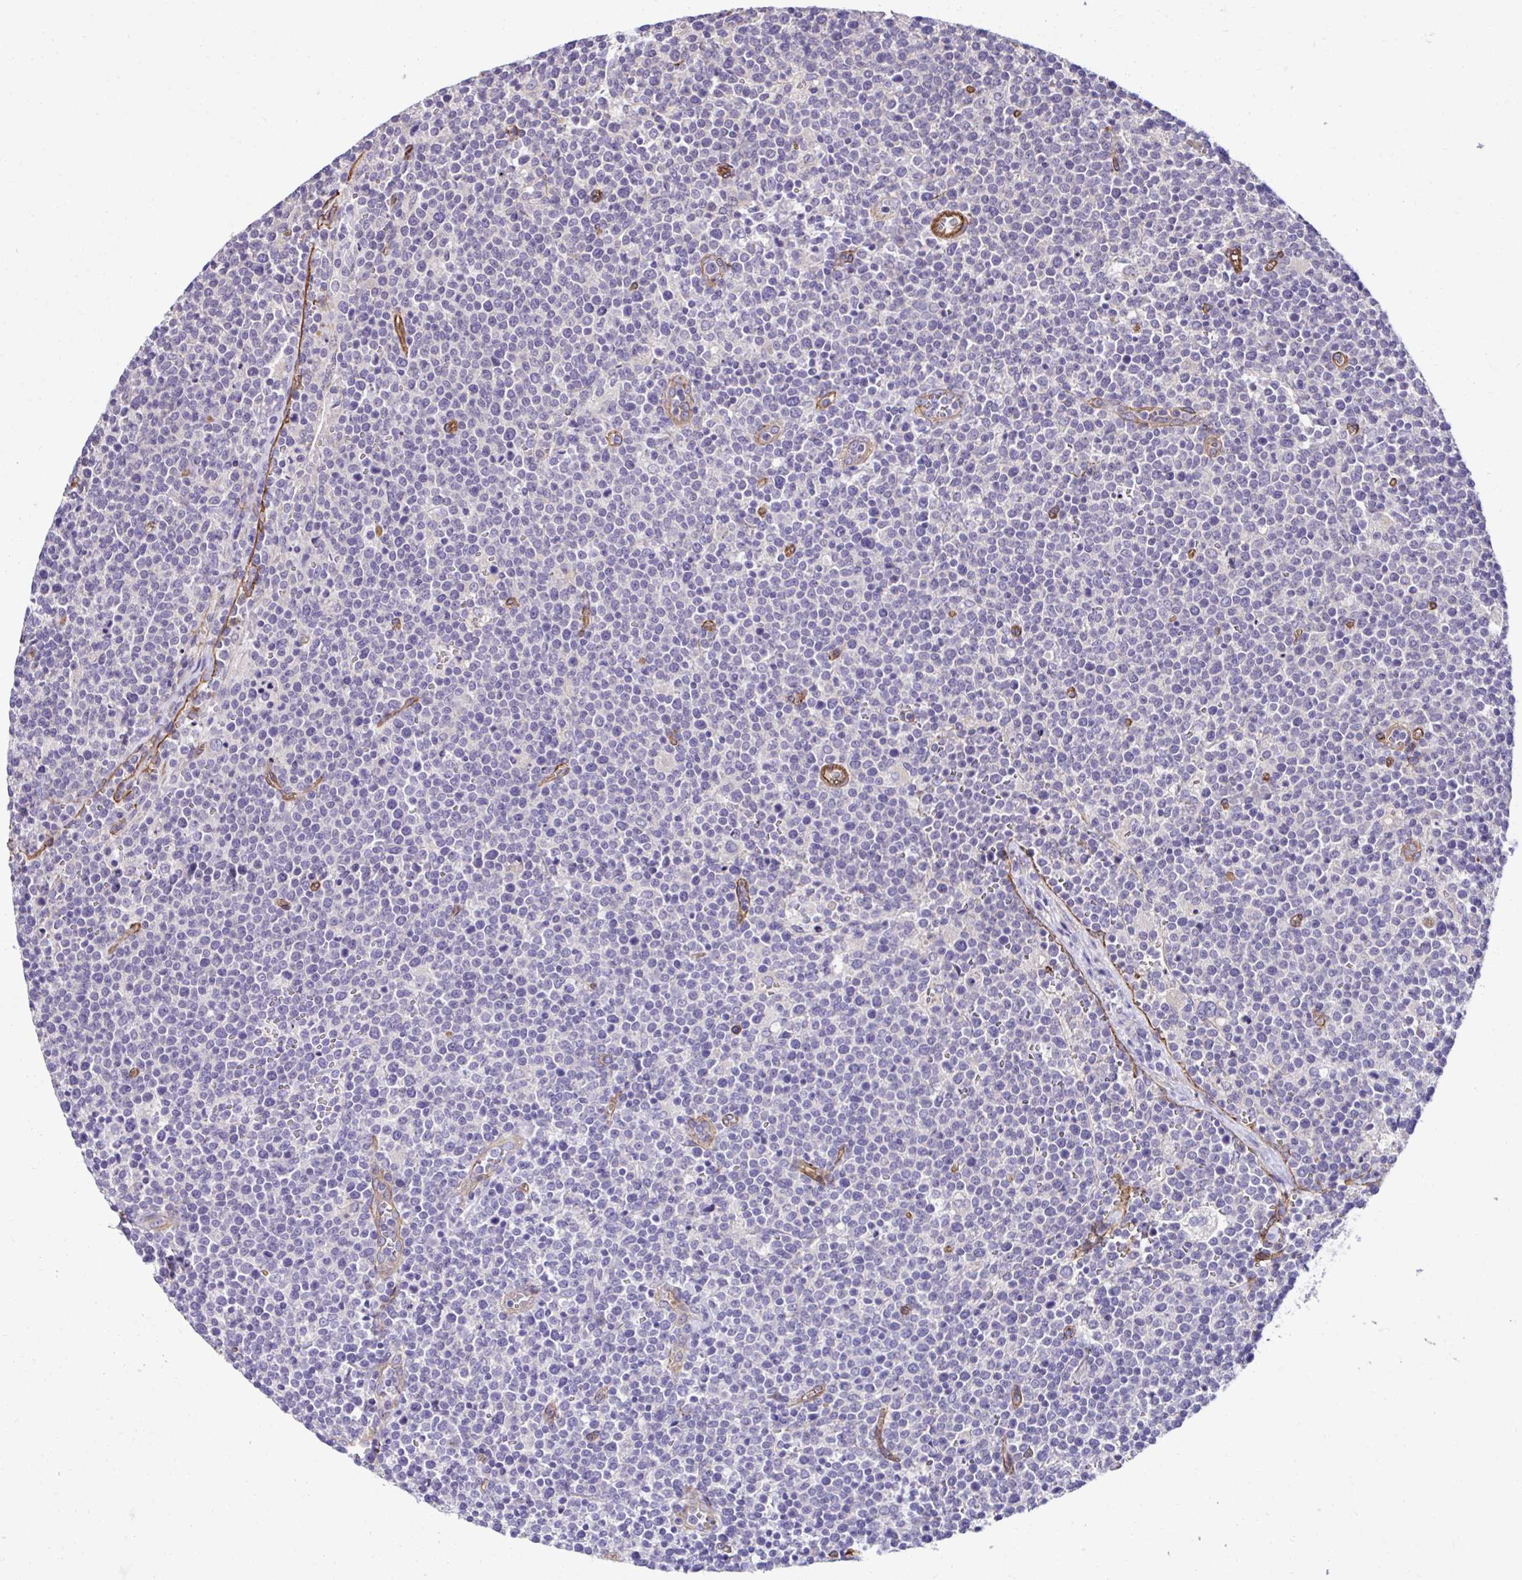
{"staining": {"intensity": "negative", "quantity": "none", "location": "none"}, "tissue": "lymphoma", "cell_type": "Tumor cells", "image_type": "cancer", "snomed": [{"axis": "morphology", "description": "Malignant lymphoma, non-Hodgkin's type, High grade"}, {"axis": "topography", "description": "Lymph node"}], "caption": "Immunohistochemistry of malignant lymphoma, non-Hodgkin's type (high-grade) demonstrates no expression in tumor cells. Nuclei are stained in blue.", "gene": "TRIM52", "patient": {"sex": "male", "age": 61}}